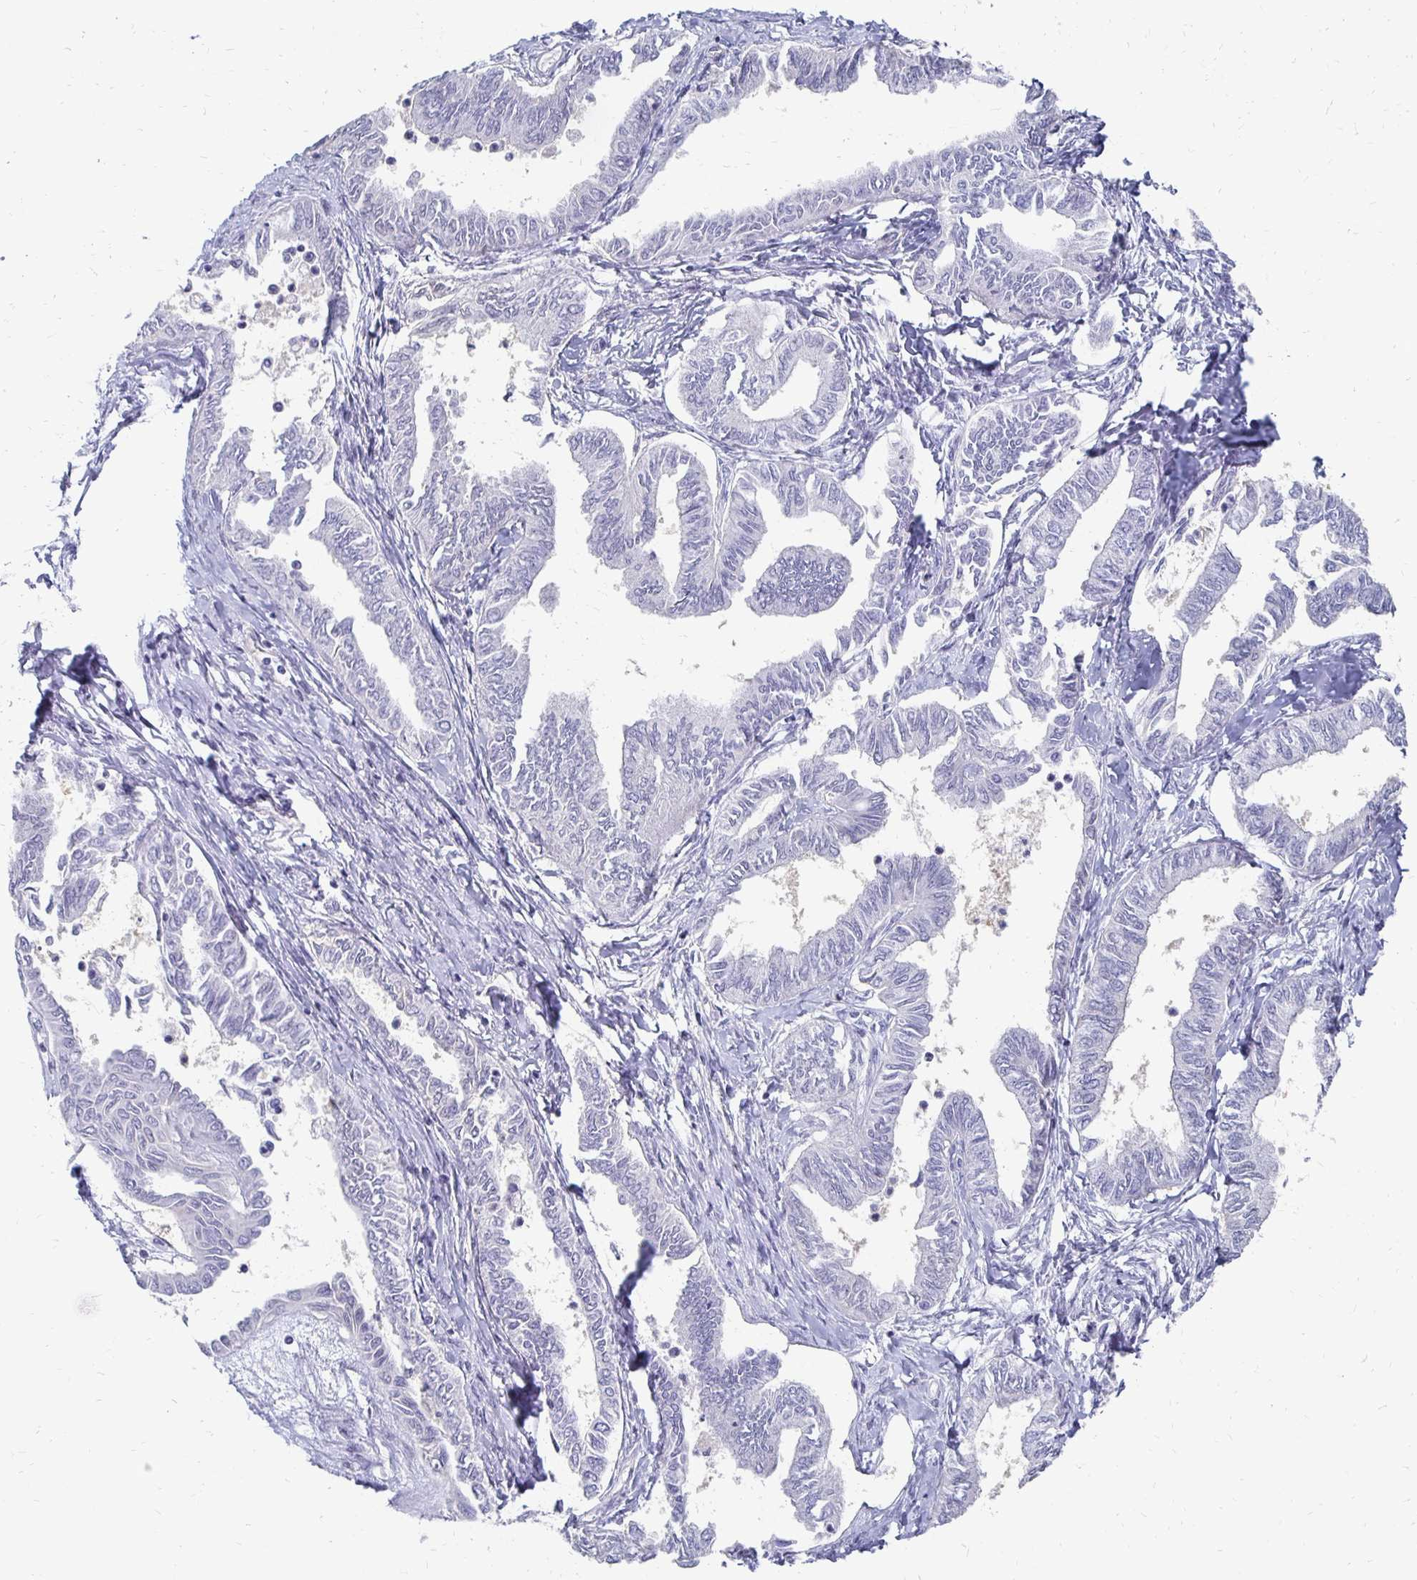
{"staining": {"intensity": "negative", "quantity": "none", "location": "none"}, "tissue": "ovarian cancer", "cell_type": "Tumor cells", "image_type": "cancer", "snomed": [{"axis": "morphology", "description": "Carcinoma, endometroid"}, {"axis": "topography", "description": "Ovary"}], "caption": "Immunohistochemical staining of endometroid carcinoma (ovarian) displays no significant positivity in tumor cells.", "gene": "SYCP3", "patient": {"sex": "female", "age": 70}}